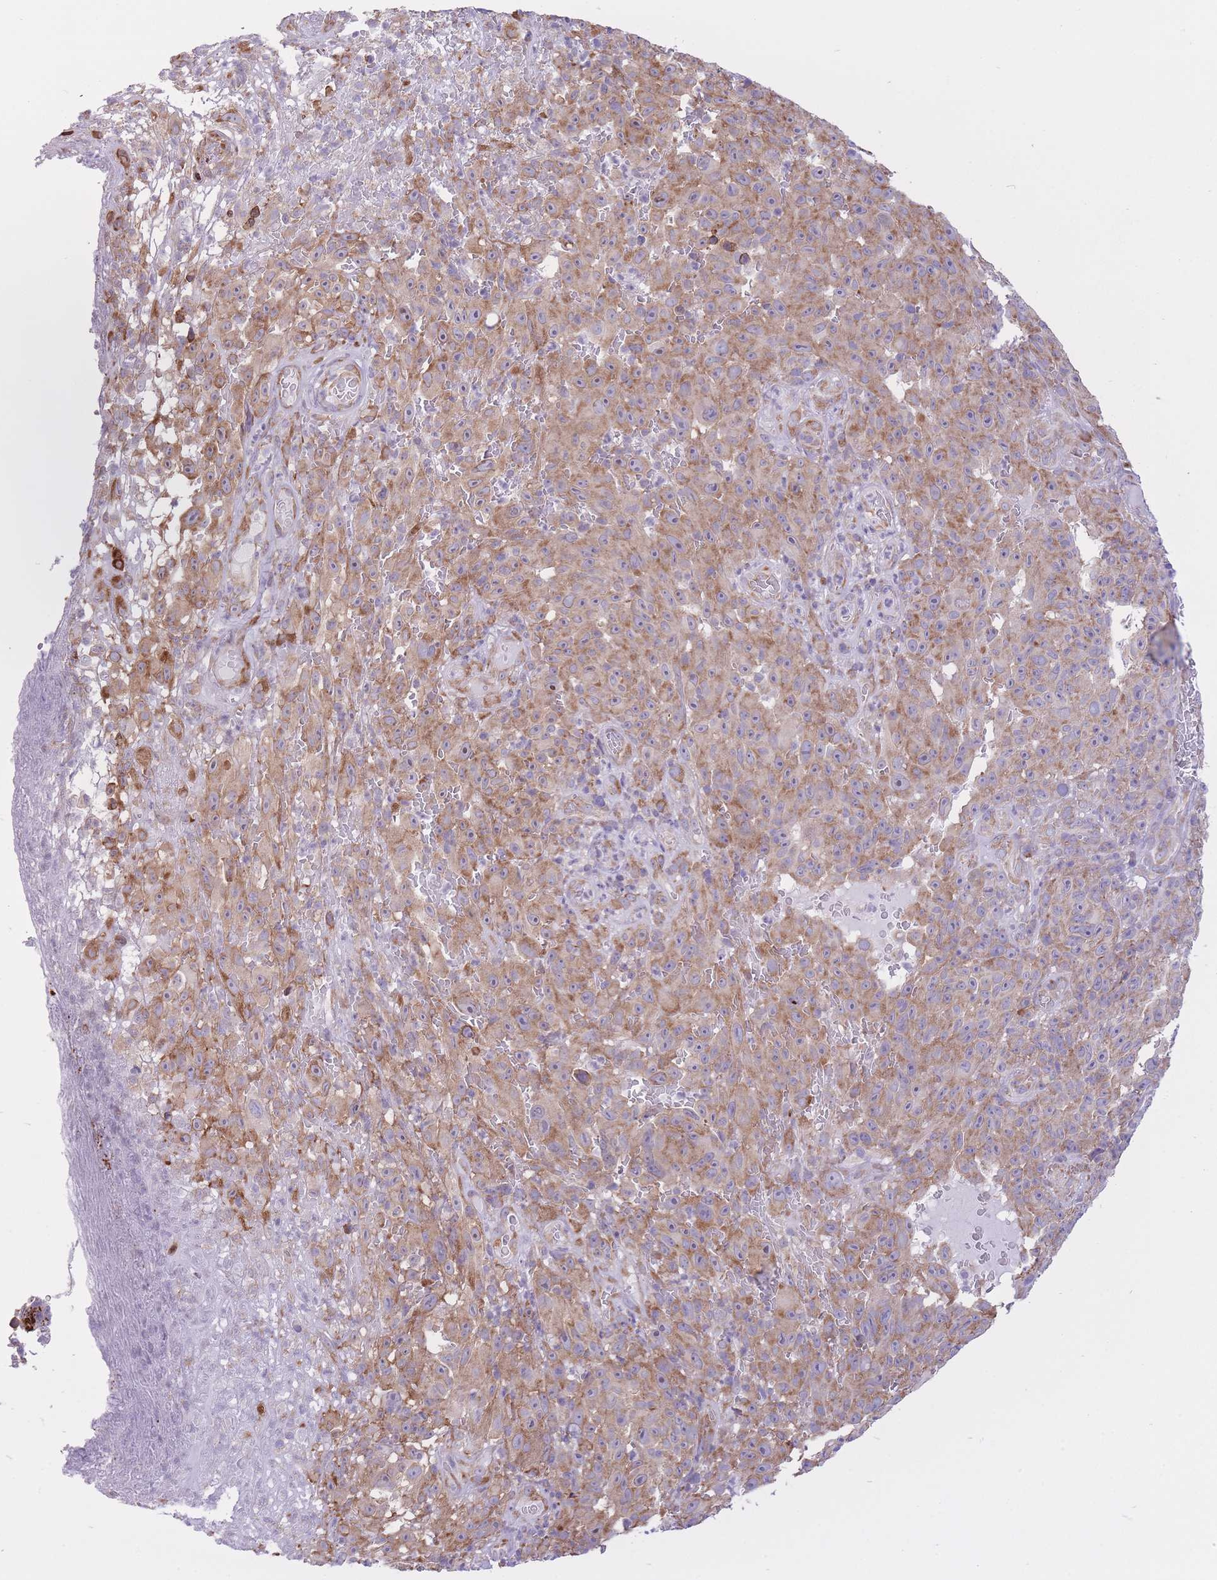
{"staining": {"intensity": "moderate", "quantity": ">75%", "location": "cytoplasmic/membranous"}, "tissue": "melanoma", "cell_type": "Tumor cells", "image_type": "cancer", "snomed": [{"axis": "morphology", "description": "Malignant melanoma, NOS"}, {"axis": "topography", "description": "Skin"}], "caption": "IHC of malignant melanoma exhibits medium levels of moderate cytoplasmic/membranous expression in about >75% of tumor cells.", "gene": "ZNF501", "patient": {"sex": "female", "age": 82}}